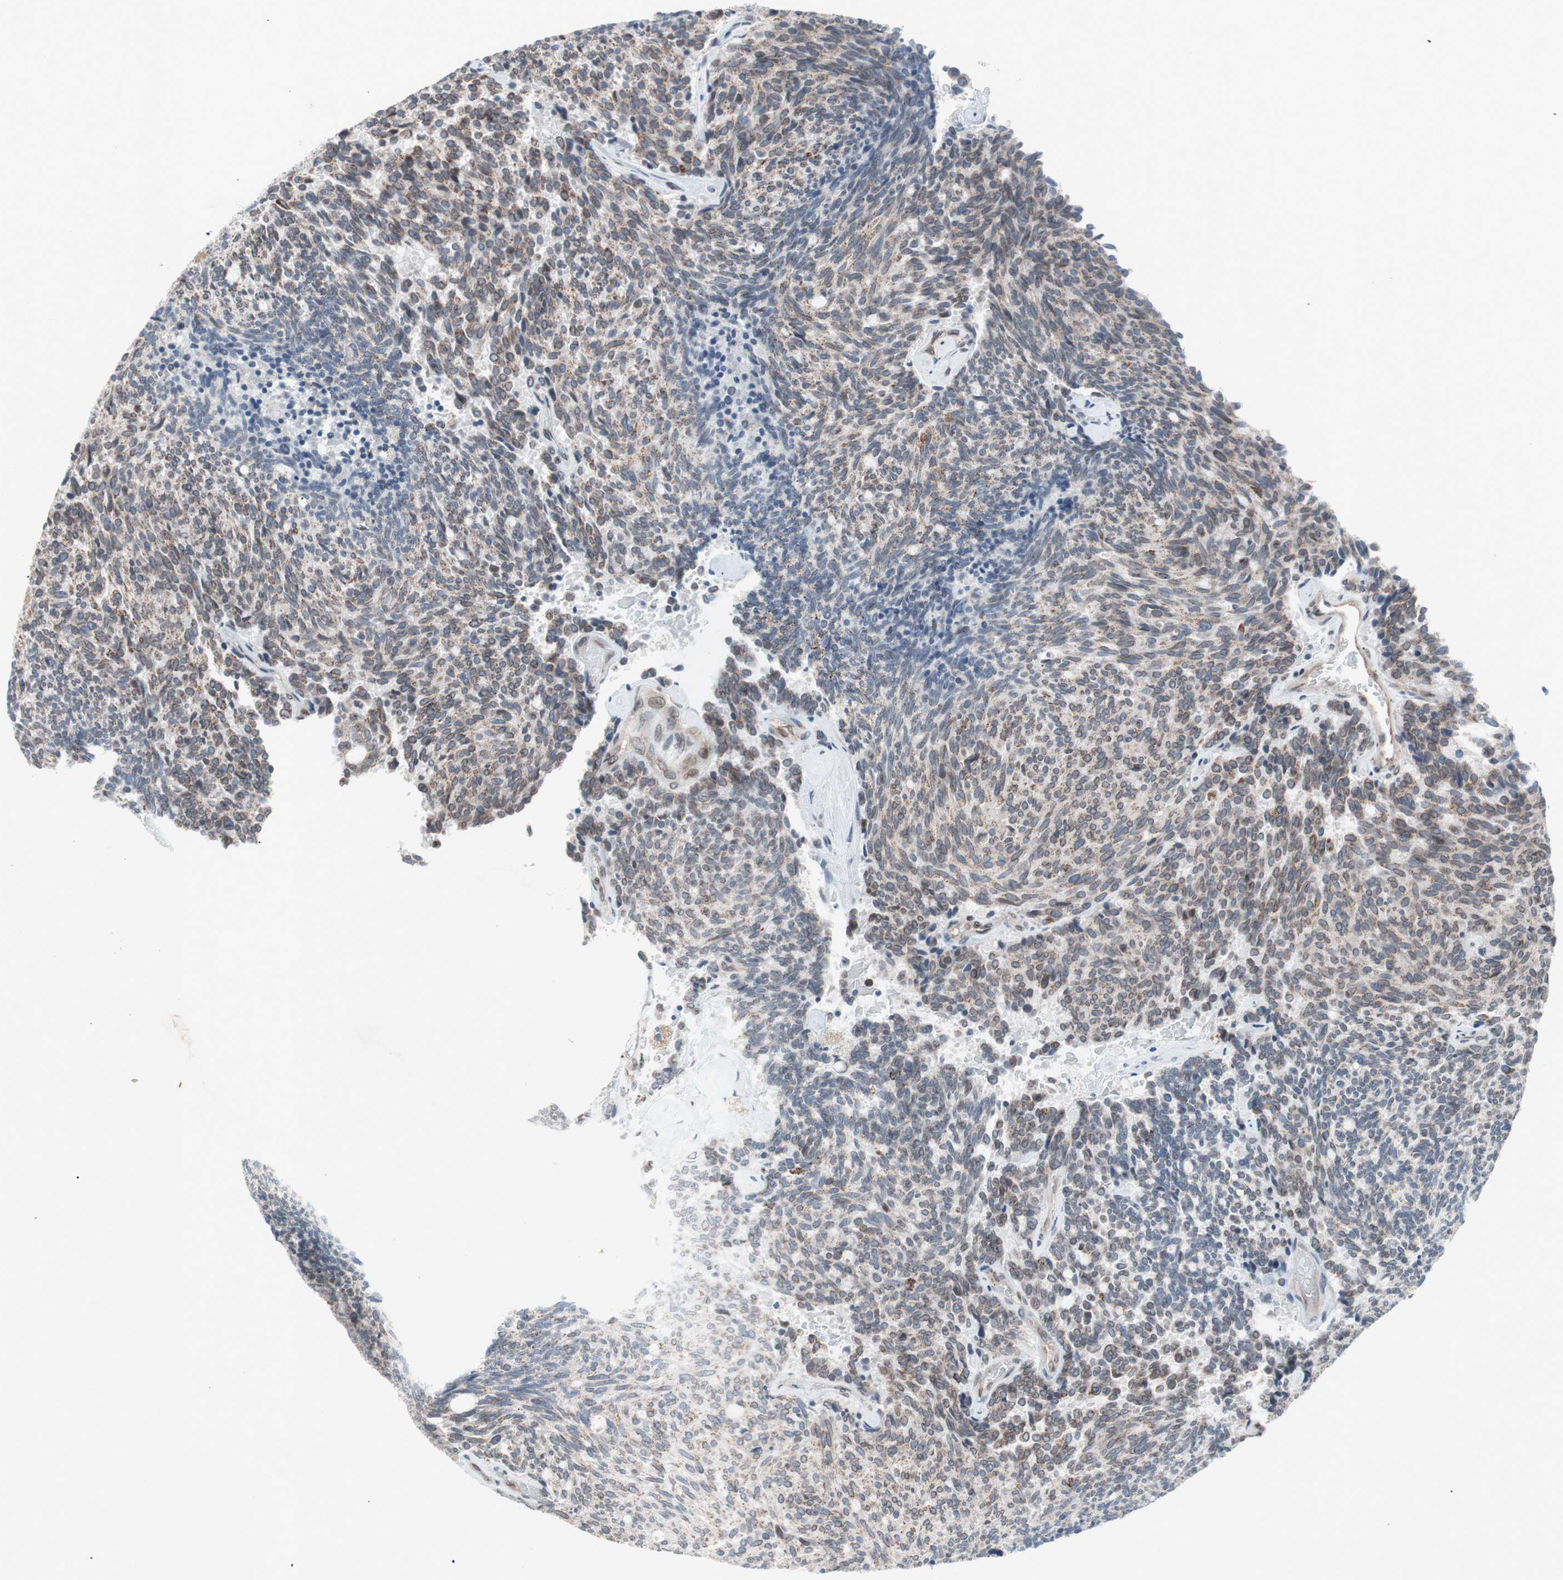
{"staining": {"intensity": "weak", "quantity": "25%-75%", "location": "cytoplasmic/membranous"}, "tissue": "carcinoid", "cell_type": "Tumor cells", "image_type": "cancer", "snomed": [{"axis": "morphology", "description": "Carcinoid, malignant, NOS"}, {"axis": "topography", "description": "Pancreas"}], "caption": "Immunohistochemical staining of carcinoid shows low levels of weak cytoplasmic/membranous protein positivity in about 25%-75% of tumor cells.", "gene": "ARNT2", "patient": {"sex": "female", "age": 54}}